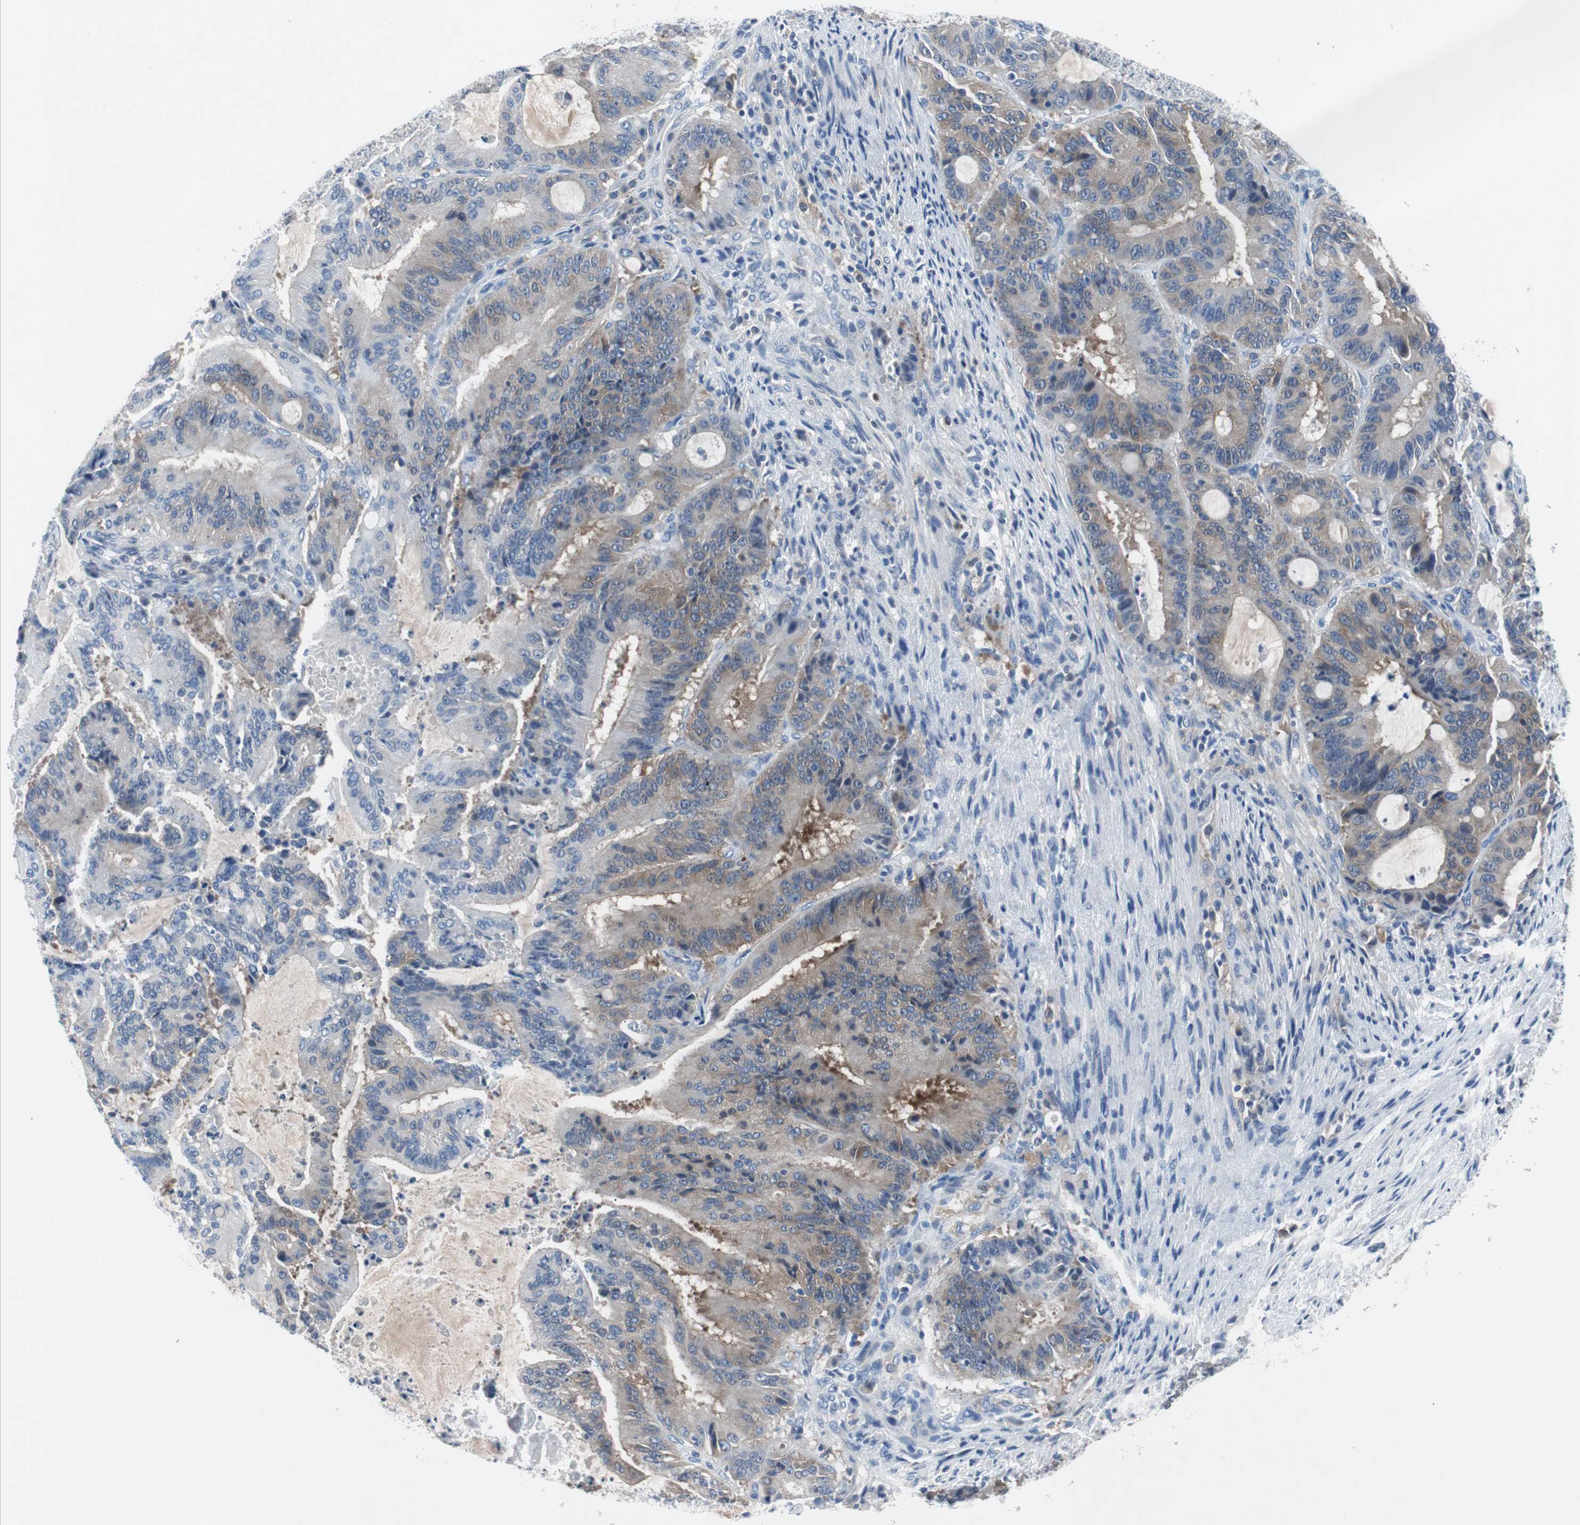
{"staining": {"intensity": "weak", "quantity": "25%-75%", "location": "cytoplasmic/membranous"}, "tissue": "liver cancer", "cell_type": "Tumor cells", "image_type": "cancer", "snomed": [{"axis": "morphology", "description": "Cholangiocarcinoma"}, {"axis": "topography", "description": "Liver"}], "caption": "Liver cholangiocarcinoma was stained to show a protein in brown. There is low levels of weak cytoplasmic/membranous expression in about 25%-75% of tumor cells.", "gene": "EEF2K", "patient": {"sex": "female", "age": 73}}